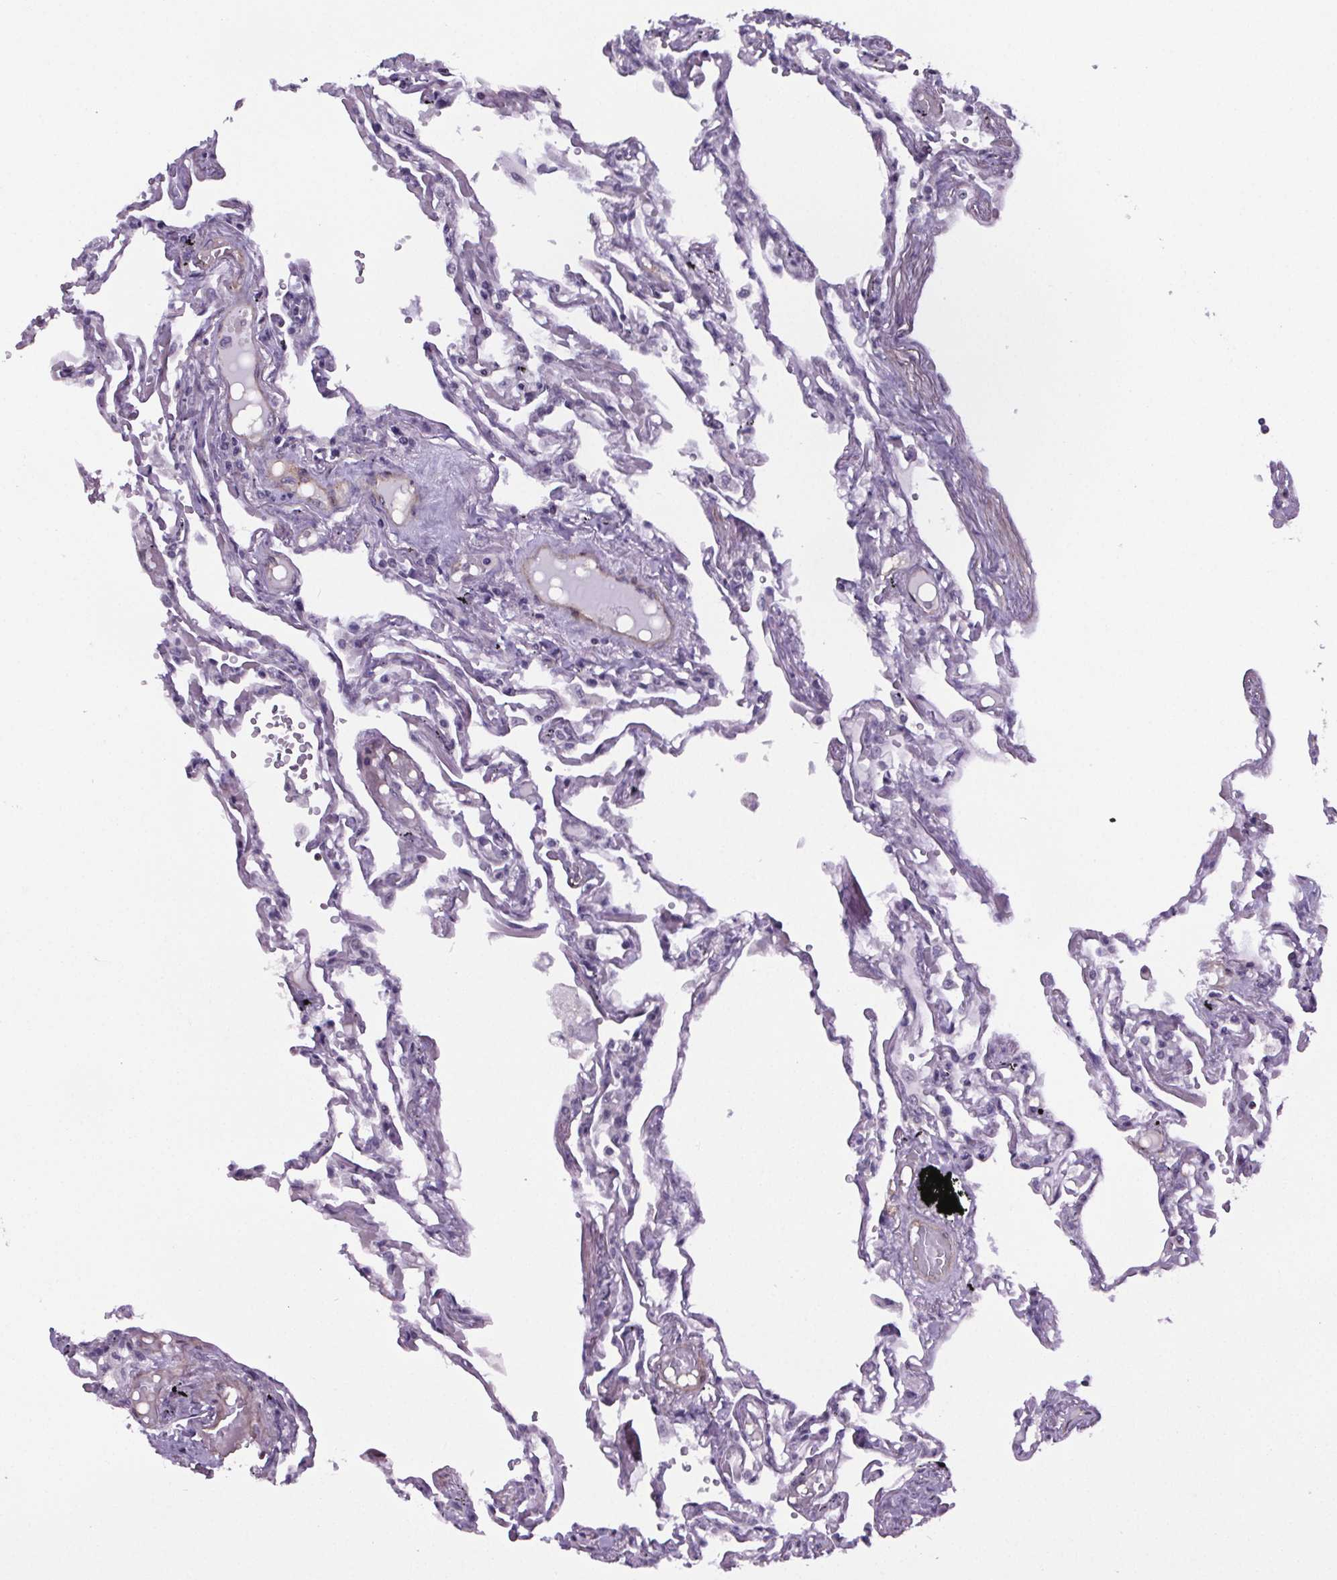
{"staining": {"intensity": "negative", "quantity": "none", "location": "none"}, "tissue": "lung", "cell_type": "Alveolar cells", "image_type": "normal", "snomed": [{"axis": "morphology", "description": "Normal tissue, NOS"}, {"axis": "morphology", "description": "Adenocarcinoma, NOS"}, {"axis": "topography", "description": "Cartilage tissue"}, {"axis": "topography", "description": "Lung"}], "caption": "Immunohistochemical staining of normal lung demonstrates no significant positivity in alveolar cells.", "gene": "TTC12", "patient": {"sex": "female", "age": 67}}